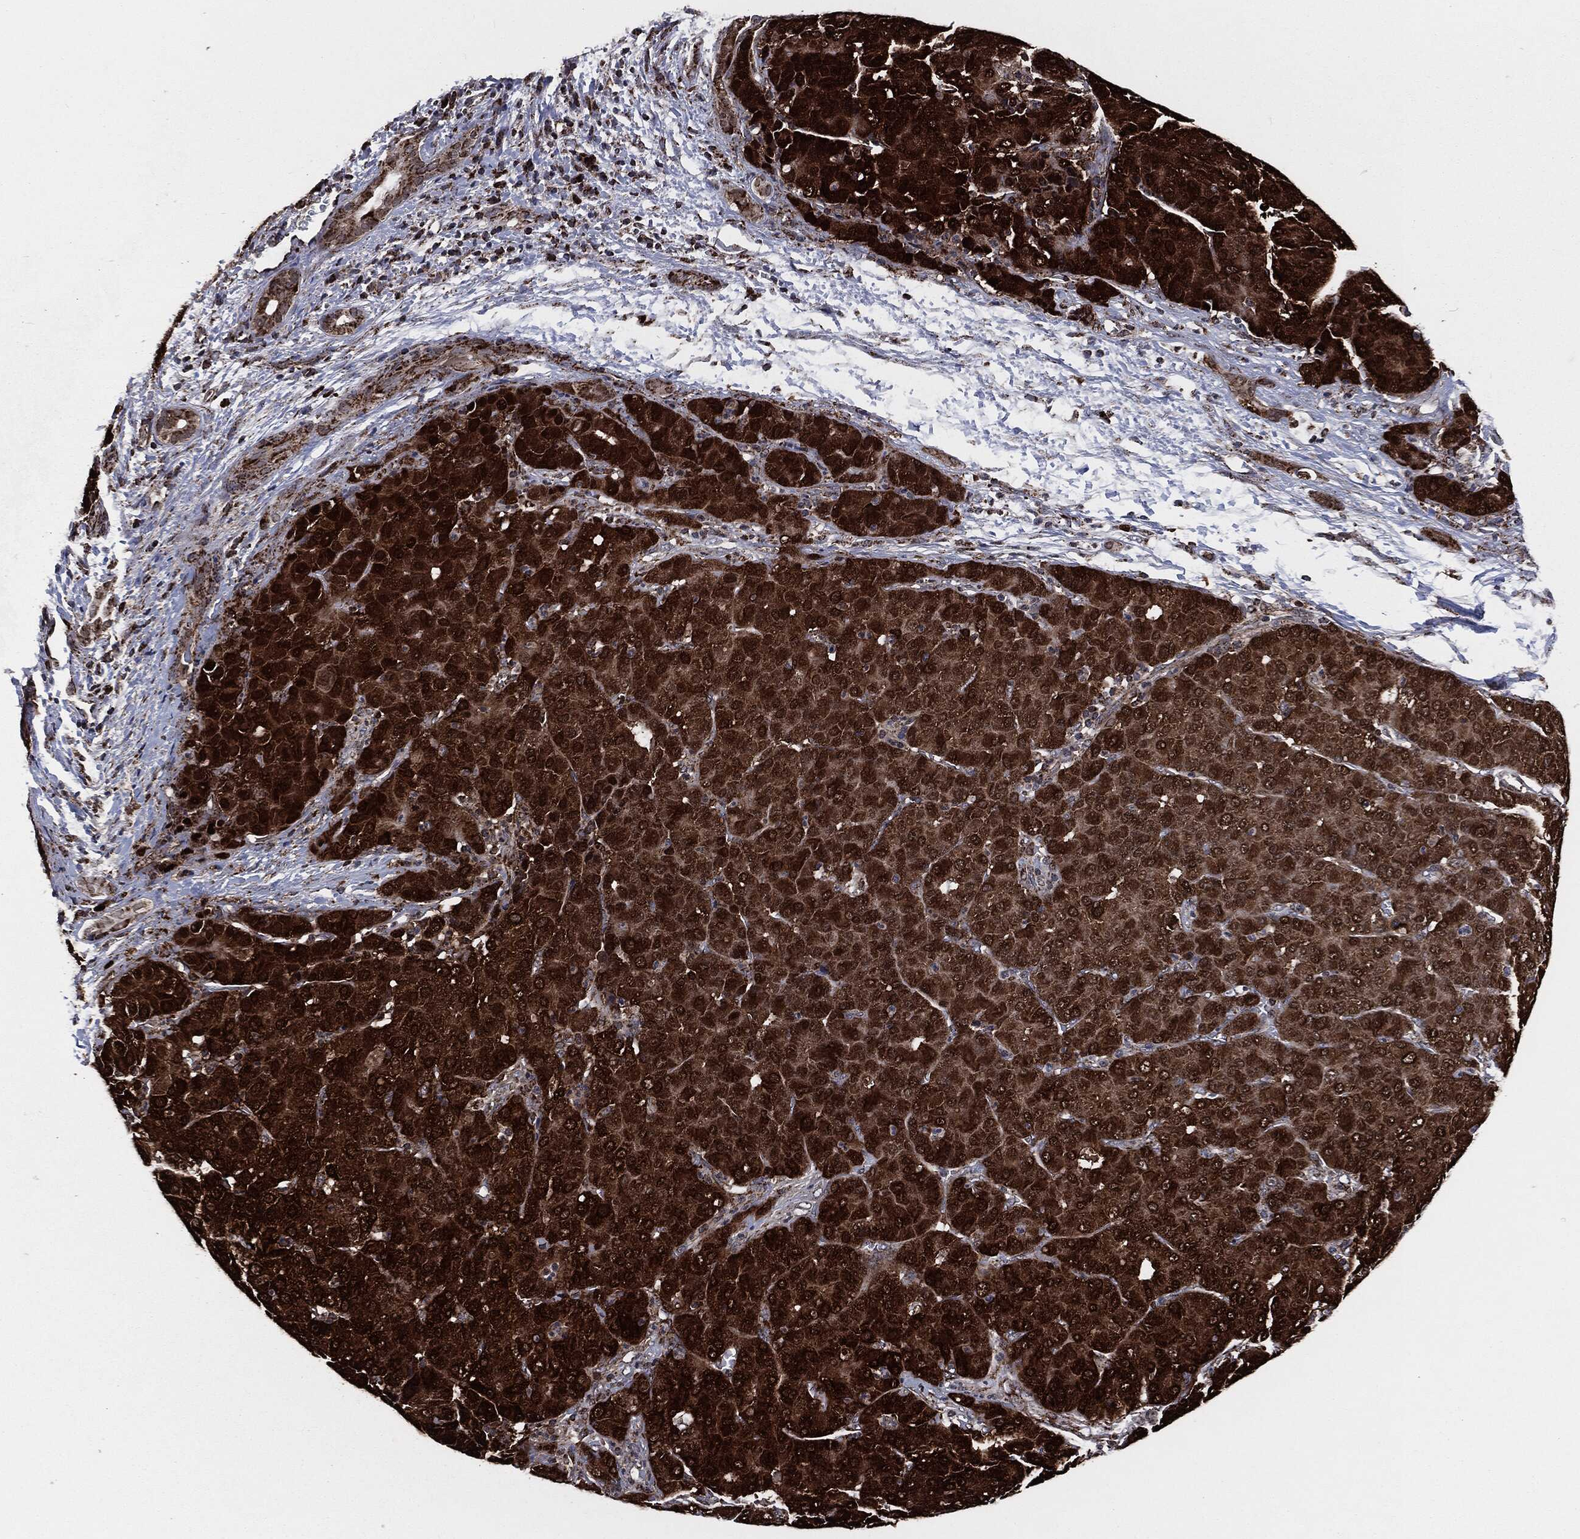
{"staining": {"intensity": "strong", "quantity": ">75%", "location": "cytoplasmic/membranous"}, "tissue": "liver cancer", "cell_type": "Tumor cells", "image_type": "cancer", "snomed": [{"axis": "morphology", "description": "Carcinoma, Hepatocellular, NOS"}, {"axis": "topography", "description": "Liver"}], "caption": "Immunohistochemical staining of human hepatocellular carcinoma (liver) demonstrates high levels of strong cytoplasmic/membranous expression in approximately >75% of tumor cells.", "gene": "FH", "patient": {"sex": "male", "age": 65}}